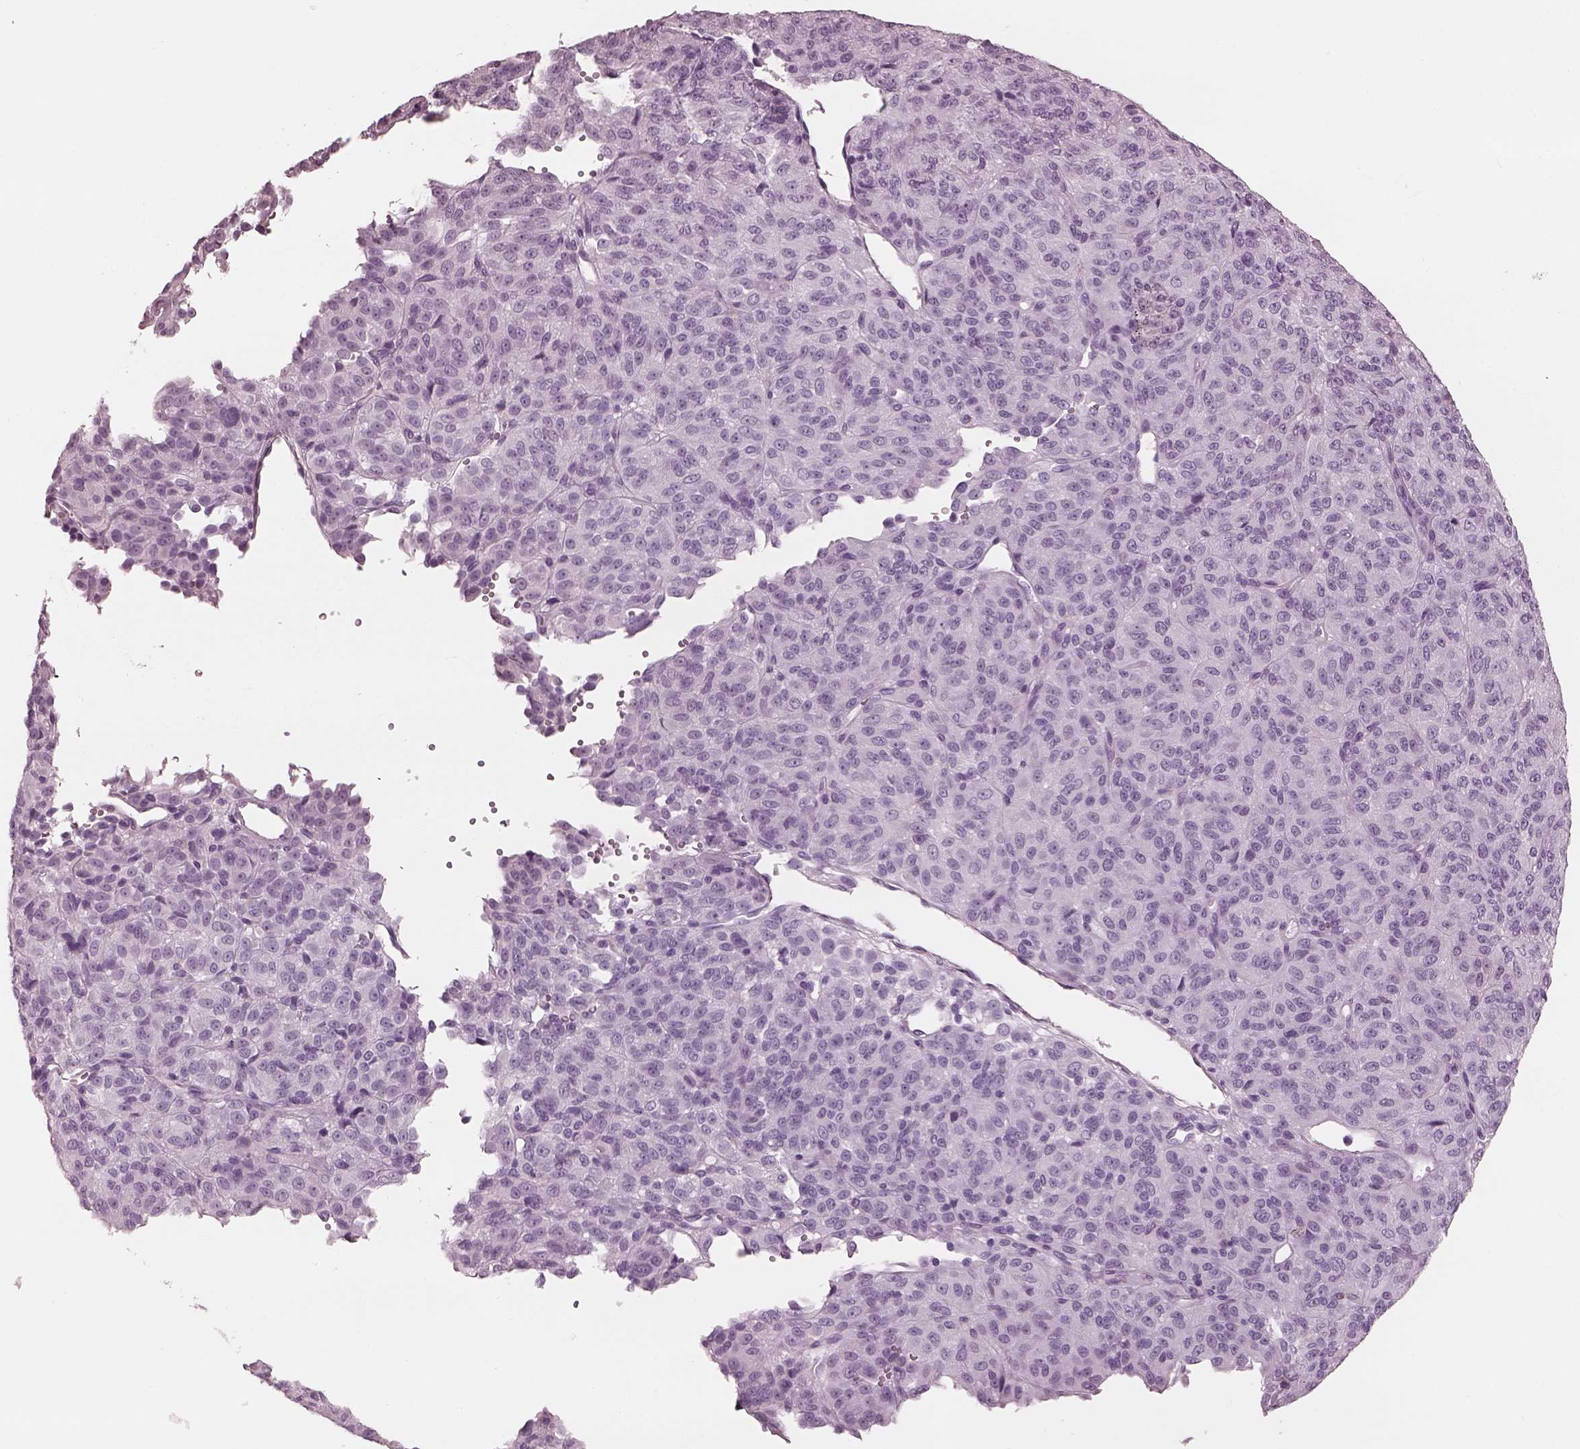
{"staining": {"intensity": "negative", "quantity": "none", "location": "none"}, "tissue": "melanoma", "cell_type": "Tumor cells", "image_type": "cancer", "snomed": [{"axis": "morphology", "description": "Malignant melanoma, Metastatic site"}, {"axis": "topography", "description": "Brain"}], "caption": "This is an immunohistochemistry histopathology image of human malignant melanoma (metastatic site). There is no staining in tumor cells.", "gene": "FABP9", "patient": {"sex": "female", "age": 56}}